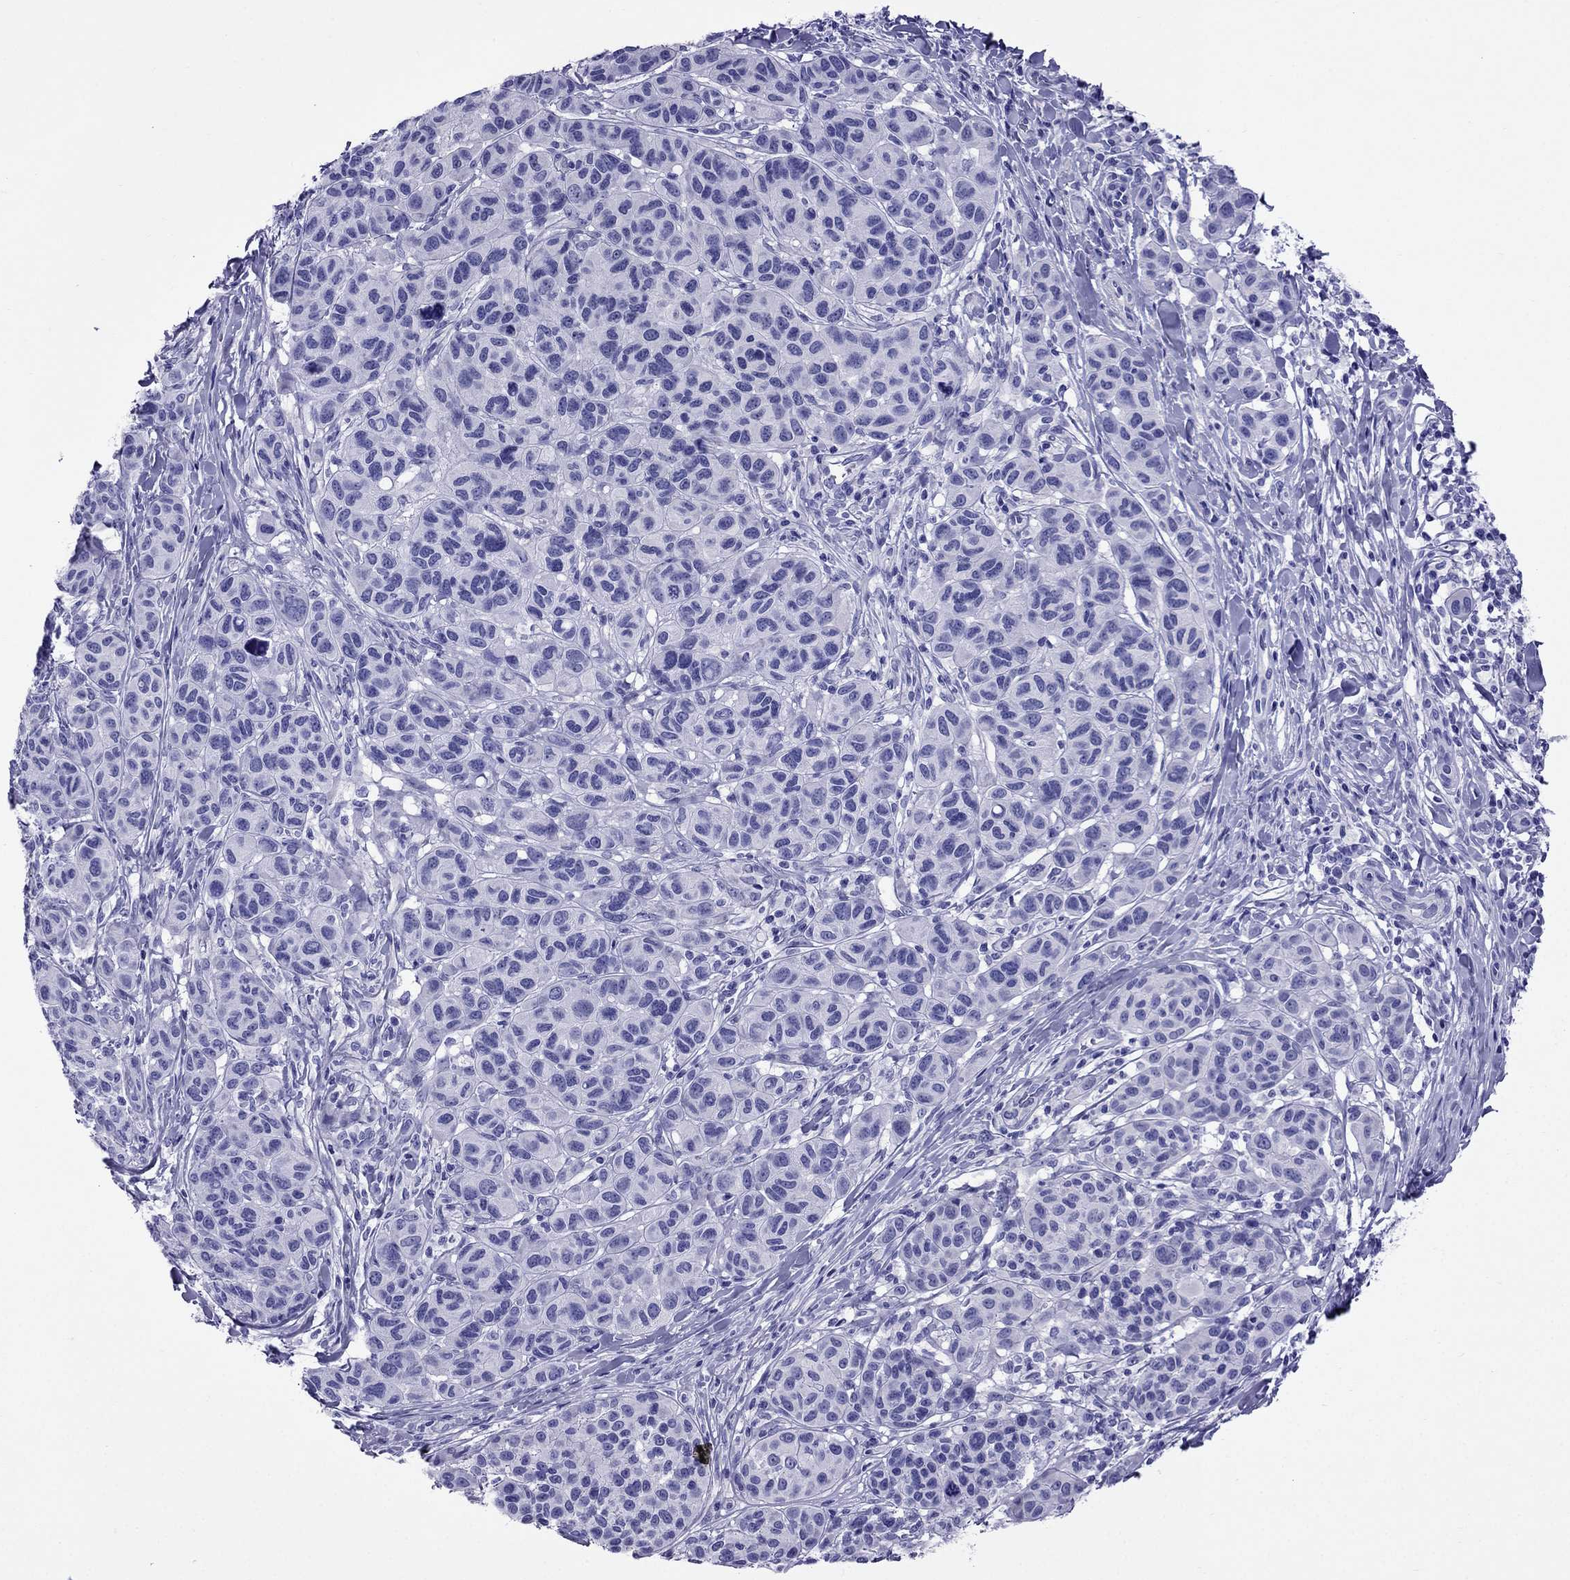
{"staining": {"intensity": "negative", "quantity": "none", "location": "none"}, "tissue": "melanoma", "cell_type": "Tumor cells", "image_type": "cancer", "snomed": [{"axis": "morphology", "description": "Malignant melanoma, NOS"}, {"axis": "topography", "description": "Skin"}], "caption": "High power microscopy histopathology image of an IHC image of melanoma, revealing no significant staining in tumor cells.", "gene": "CRYBA1", "patient": {"sex": "male", "age": 79}}